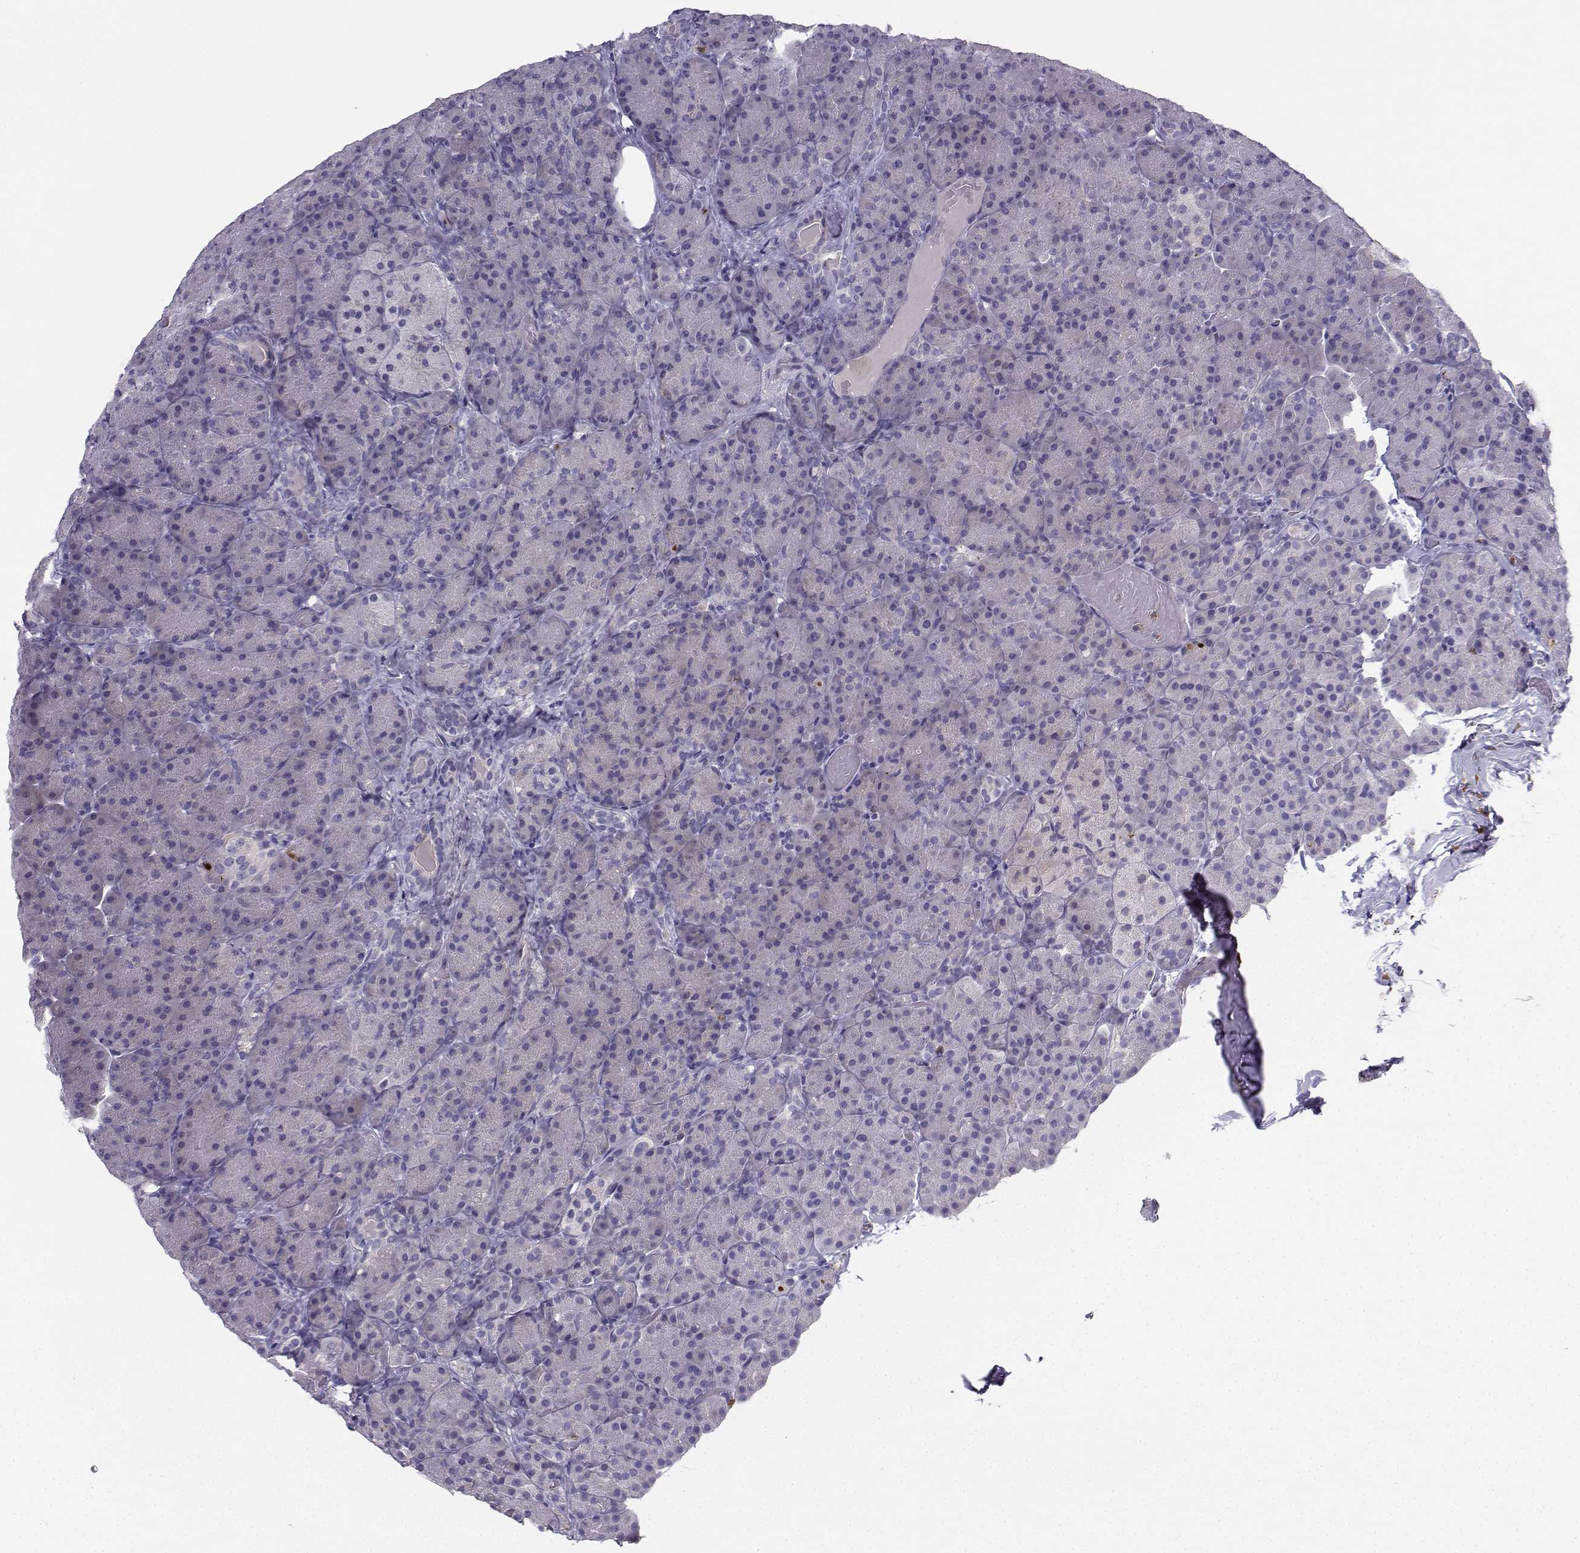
{"staining": {"intensity": "negative", "quantity": "none", "location": "none"}, "tissue": "pancreas", "cell_type": "Exocrine glandular cells", "image_type": "normal", "snomed": [{"axis": "morphology", "description": "Normal tissue, NOS"}, {"axis": "topography", "description": "Pancreas"}], "caption": "DAB (3,3'-diaminobenzidine) immunohistochemical staining of unremarkable pancreas shows no significant staining in exocrine glandular cells. (DAB (3,3'-diaminobenzidine) immunohistochemistry (IHC) with hematoxylin counter stain).", "gene": "CALY", "patient": {"sex": "male", "age": 57}}